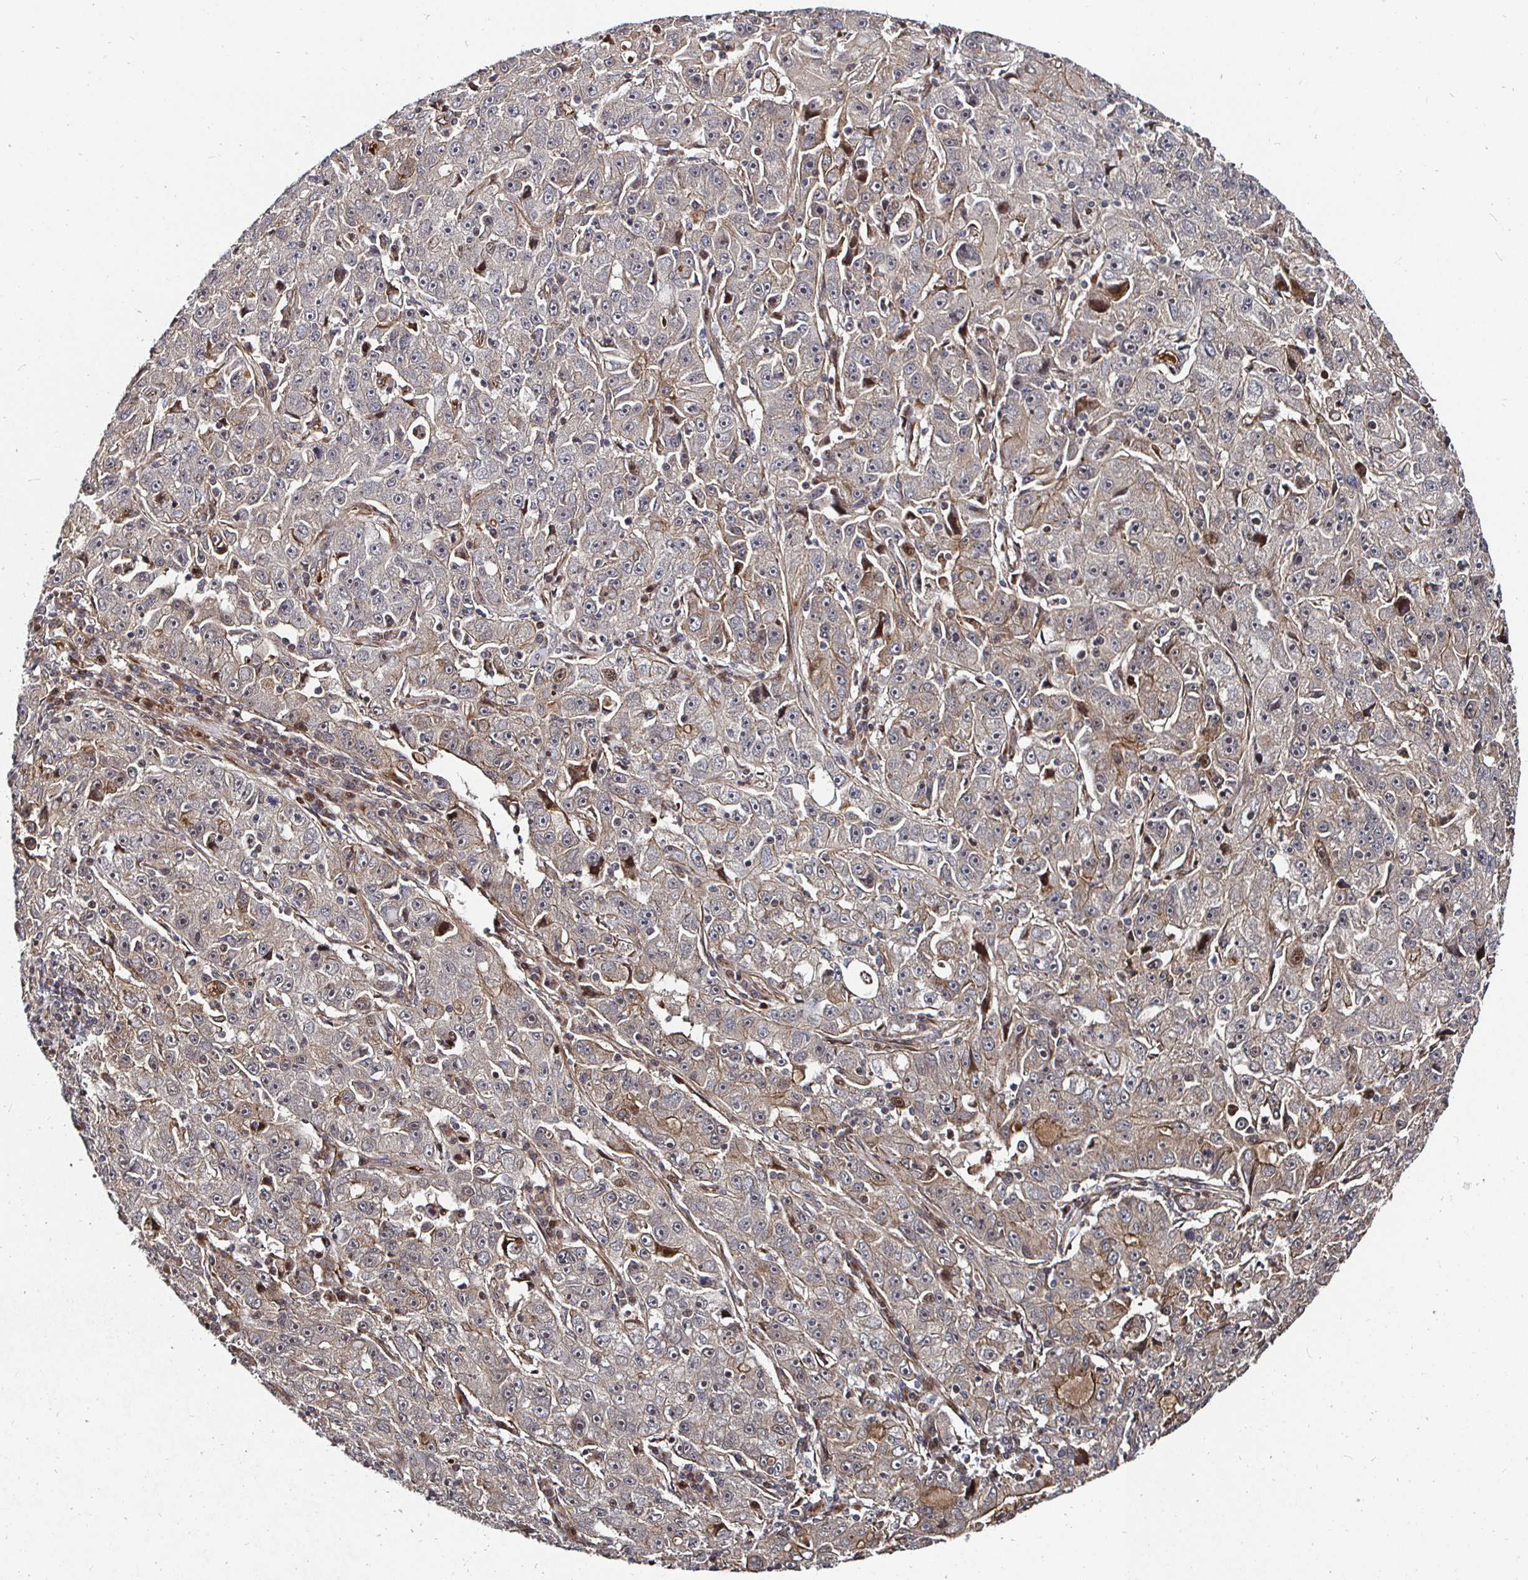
{"staining": {"intensity": "weak", "quantity": "<25%", "location": "cytoplasmic/membranous"}, "tissue": "lung cancer", "cell_type": "Tumor cells", "image_type": "cancer", "snomed": [{"axis": "morphology", "description": "Normal morphology"}, {"axis": "morphology", "description": "Adenocarcinoma, NOS"}, {"axis": "topography", "description": "Lymph node"}, {"axis": "topography", "description": "Lung"}], "caption": "The photomicrograph shows no significant expression in tumor cells of lung cancer (adenocarcinoma).", "gene": "TBKBP1", "patient": {"sex": "female", "age": 57}}